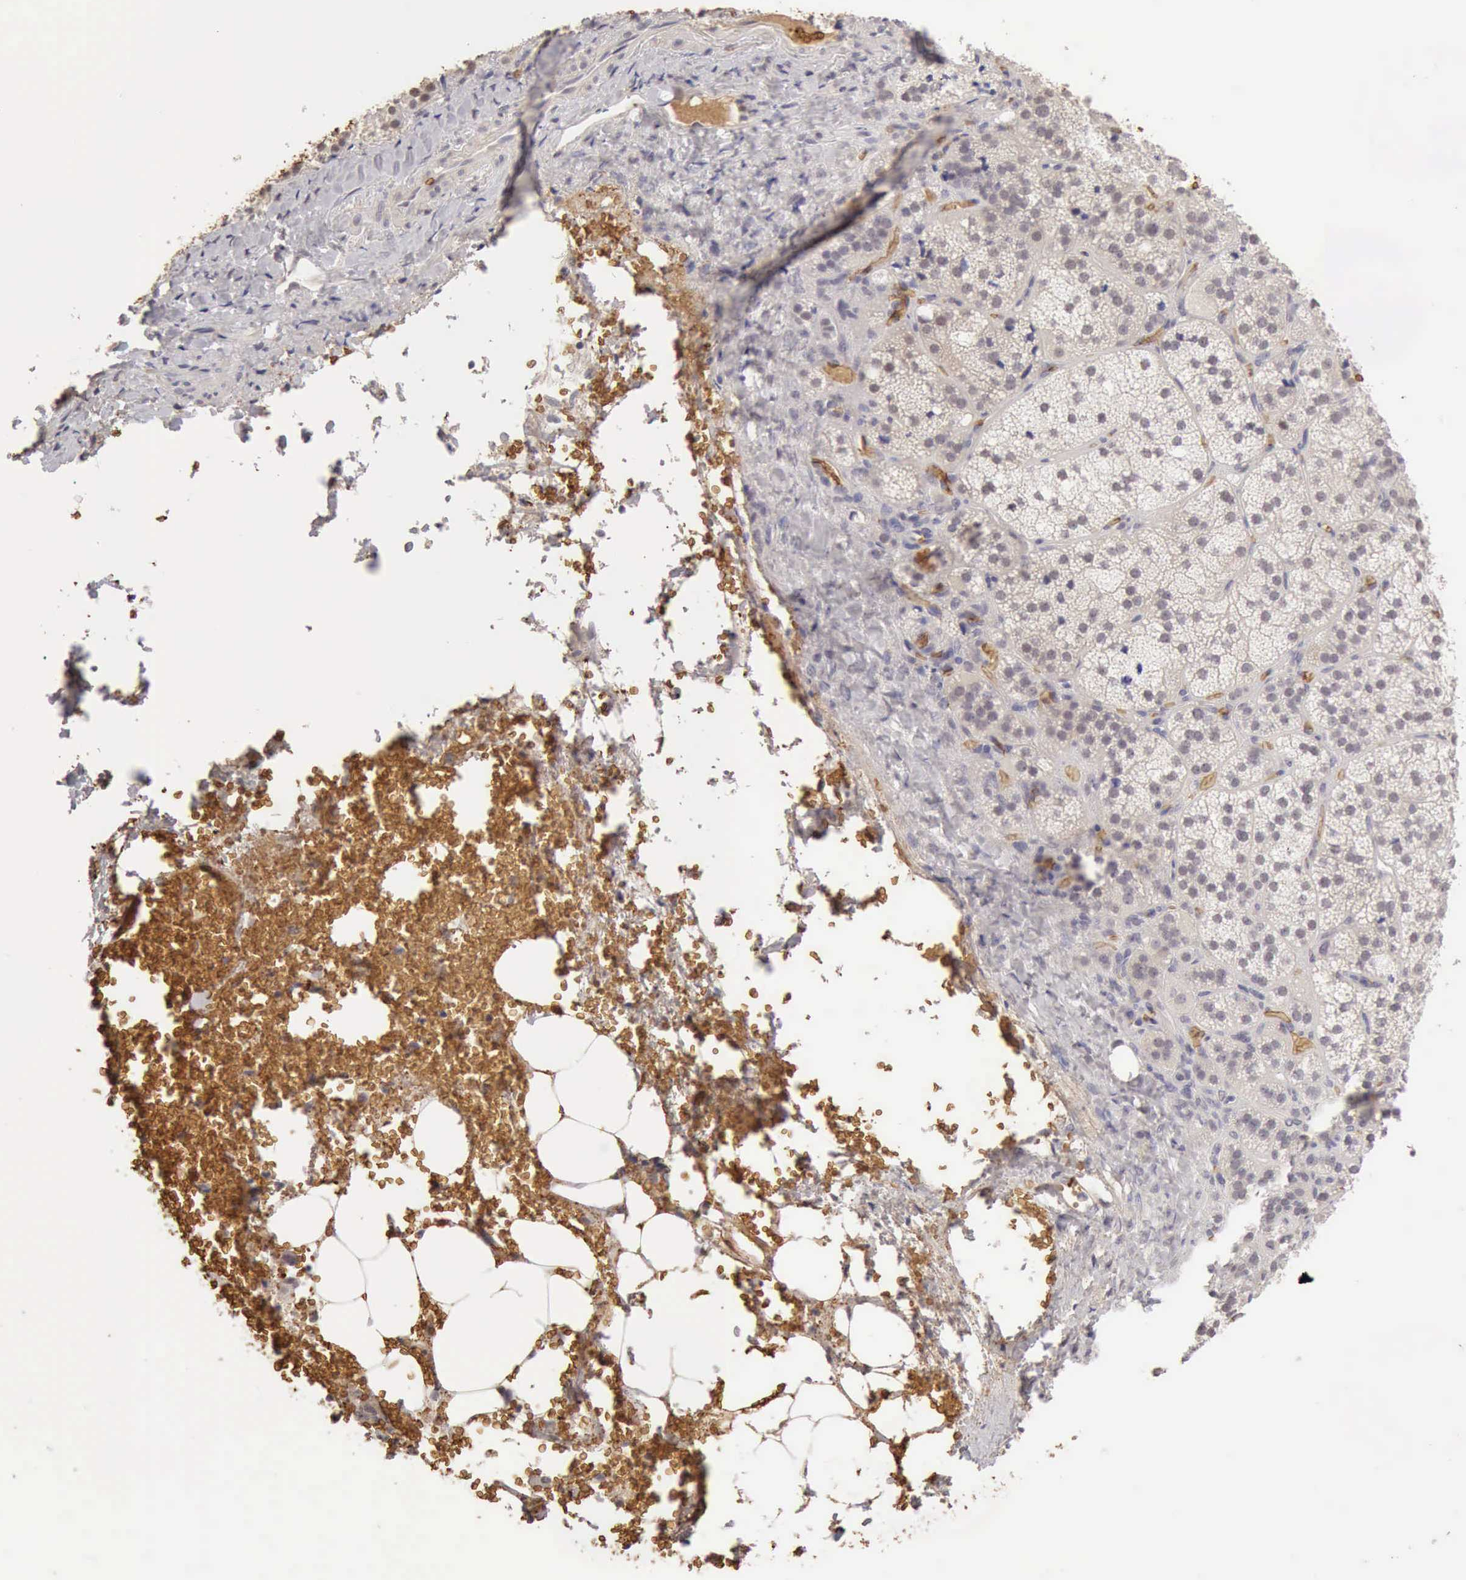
{"staining": {"intensity": "negative", "quantity": "none", "location": "none"}, "tissue": "adrenal gland", "cell_type": "Glandular cells", "image_type": "normal", "snomed": [{"axis": "morphology", "description": "Normal tissue, NOS"}, {"axis": "topography", "description": "Adrenal gland"}], "caption": "There is no significant staining in glandular cells of adrenal gland.", "gene": "CFI", "patient": {"sex": "female", "age": 71}}